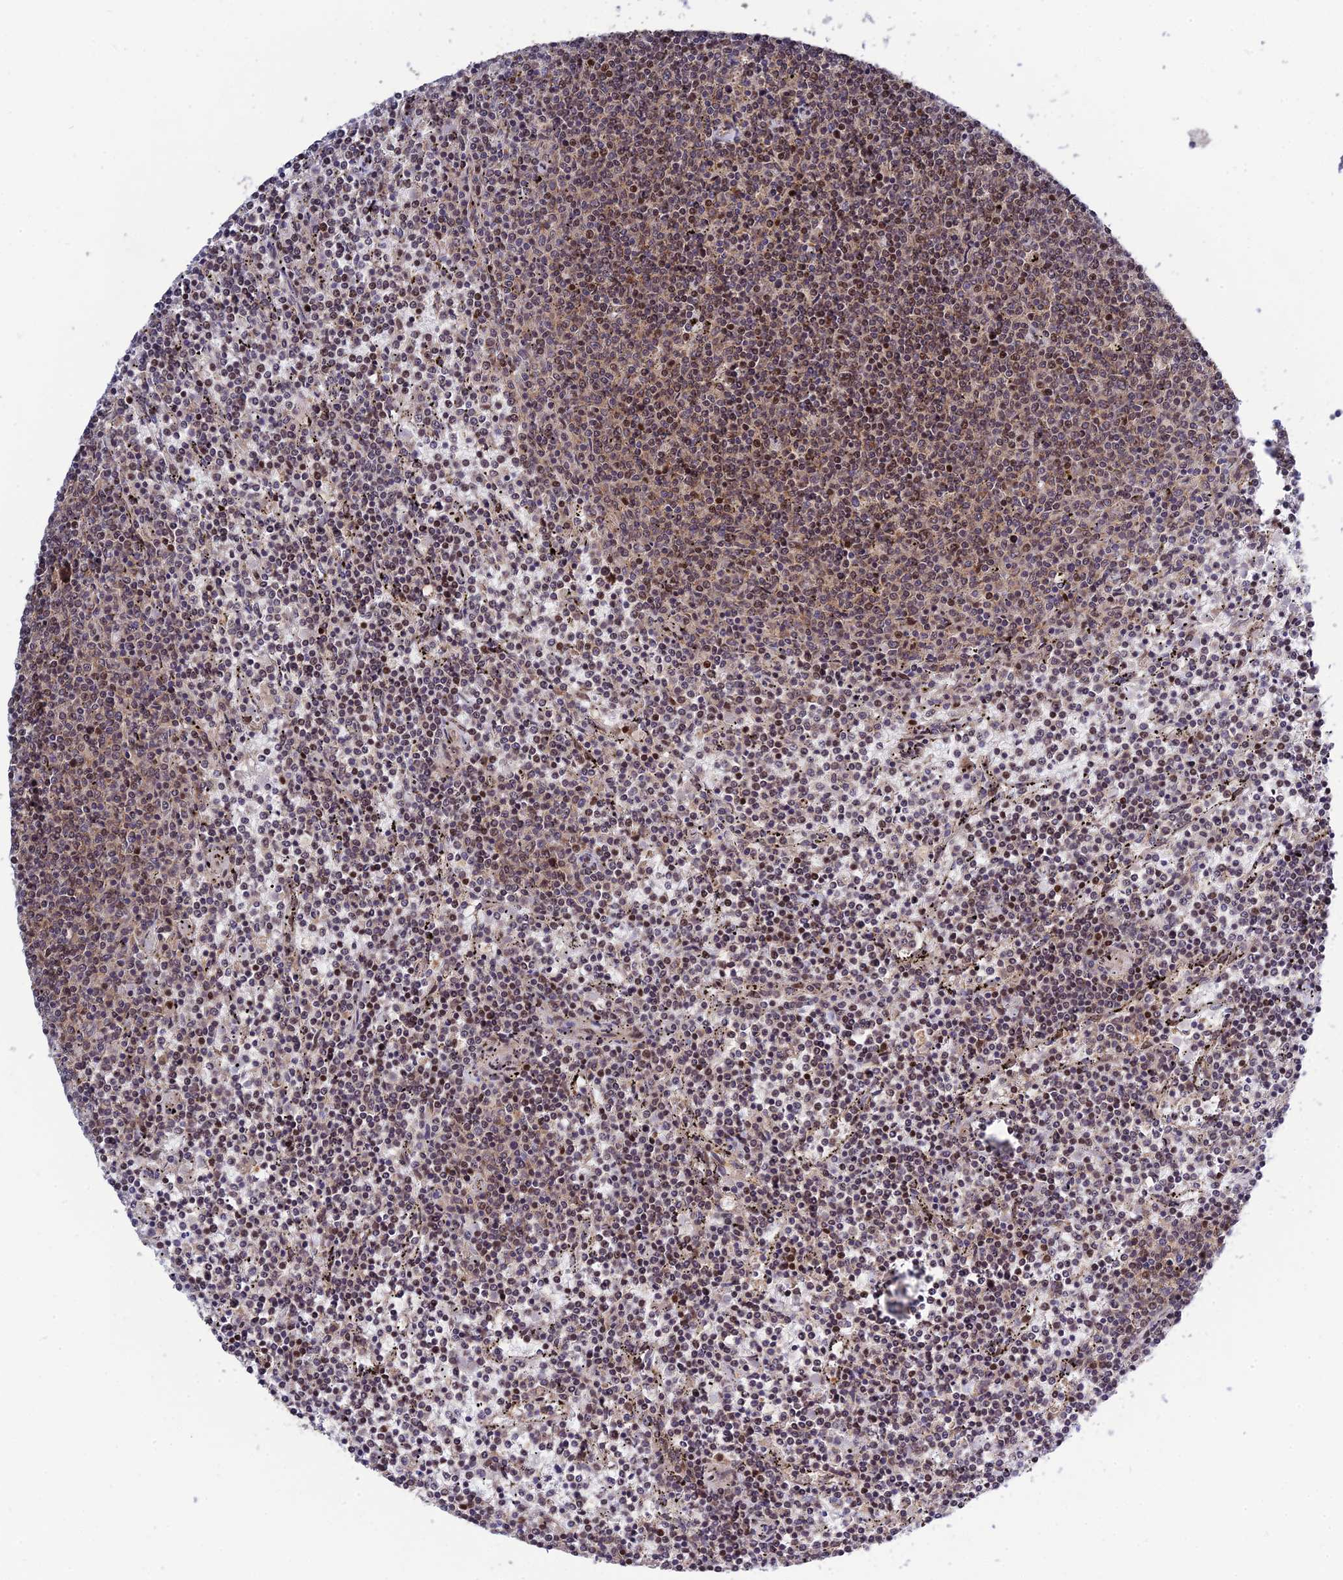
{"staining": {"intensity": "weak", "quantity": "<25%", "location": "cytoplasmic/membranous"}, "tissue": "lymphoma", "cell_type": "Tumor cells", "image_type": "cancer", "snomed": [{"axis": "morphology", "description": "Malignant lymphoma, non-Hodgkin's type, Low grade"}, {"axis": "topography", "description": "Spleen"}], "caption": "High magnification brightfield microscopy of lymphoma stained with DAB (brown) and counterstained with hematoxylin (blue): tumor cells show no significant staining. The staining is performed using DAB (3,3'-diaminobenzidine) brown chromogen with nuclei counter-stained in using hematoxylin.", "gene": "PLEKHG2", "patient": {"sex": "female", "age": 50}}